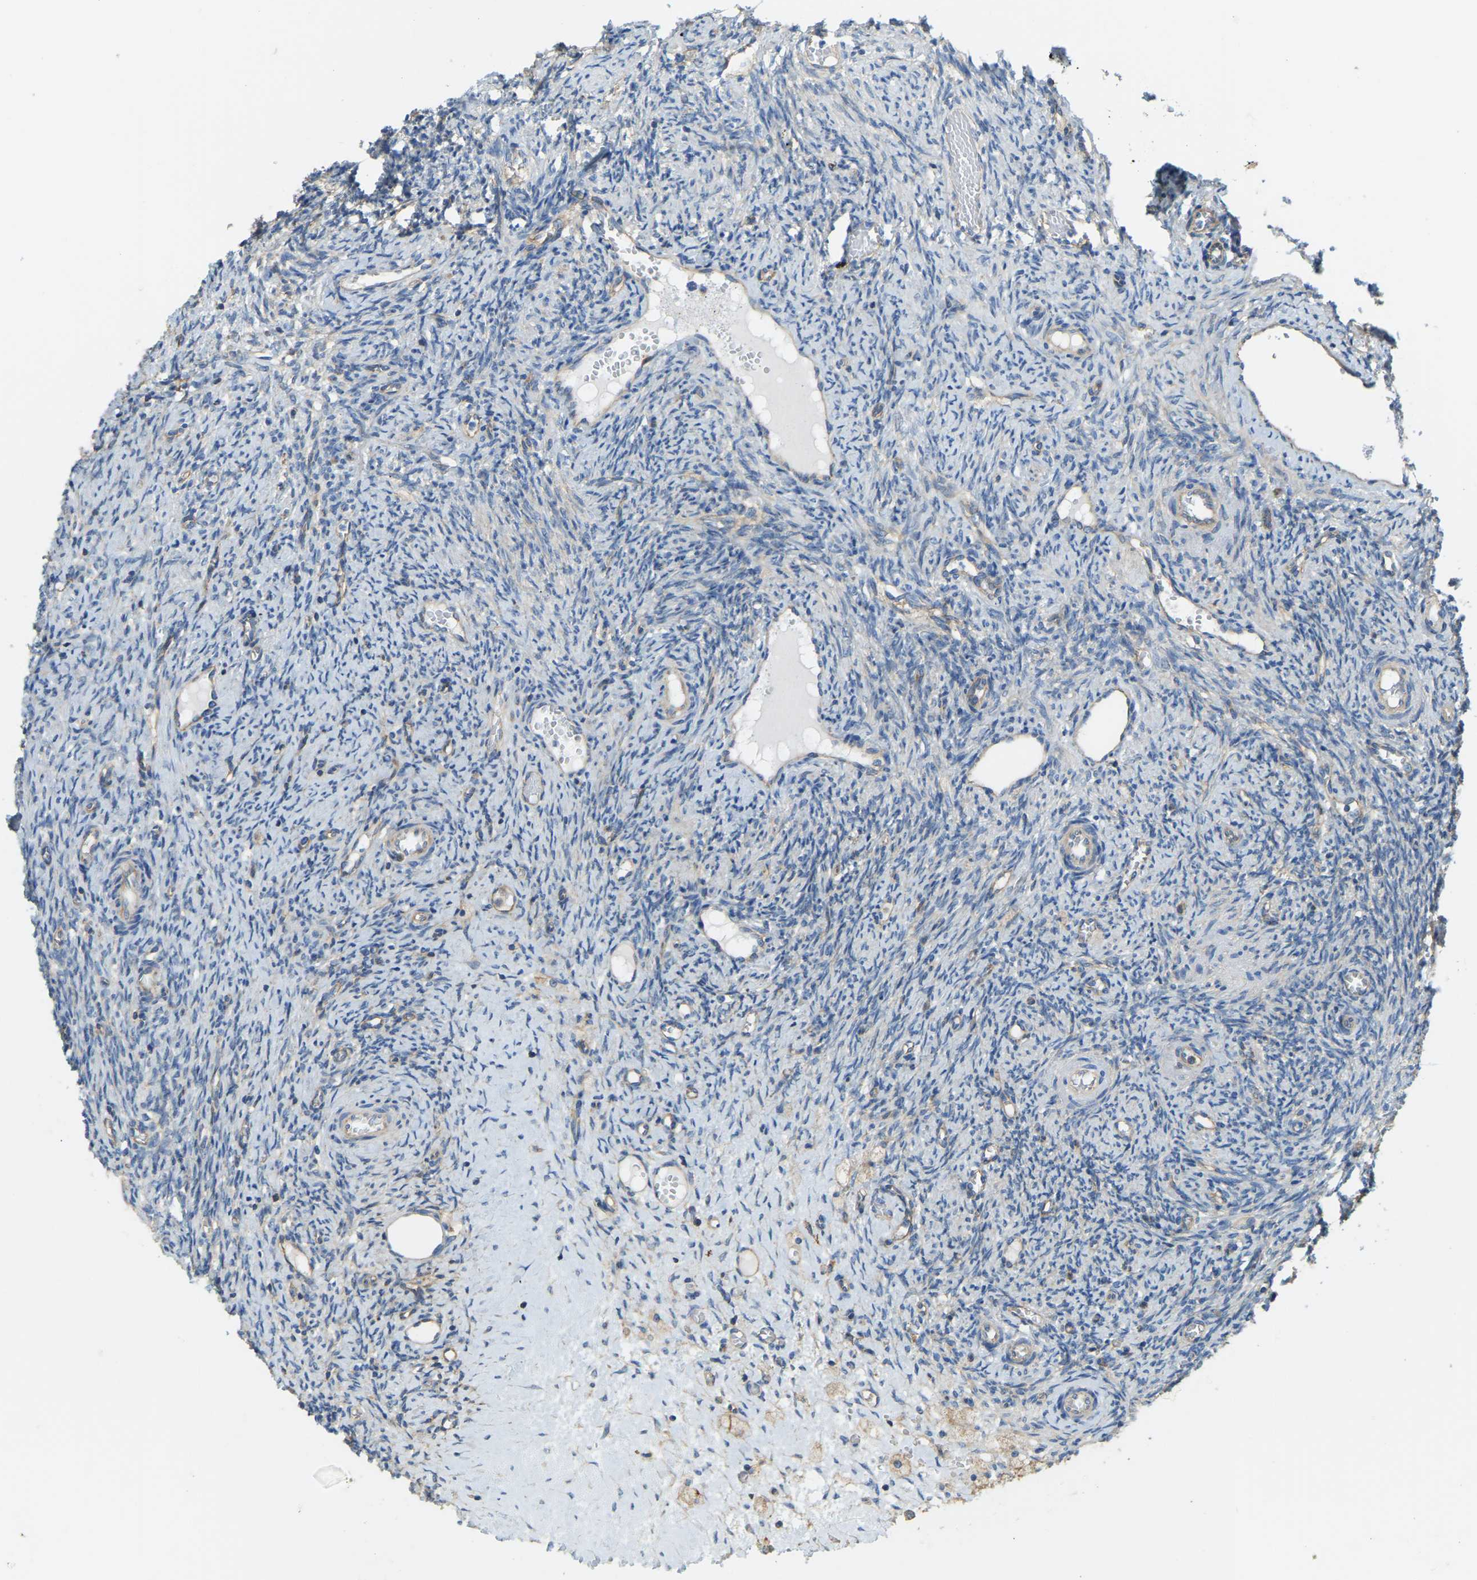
{"staining": {"intensity": "moderate", "quantity": ">75%", "location": "cytoplasmic/membranous"}, "tissue": "ovary", "cell_type": "Follicle cells", "image_type": "normal", "snomed": [{"axis": "morphology", "description": "Normal tissue, NOS"}, {"axis": "topography", "description": "Ovary"}], "caption": "About >75% of follicle cells in benign human ovary display moderate cytoplasmic/membranous protein expression as visualized by brown immunohistochemical staining.", "gene": "AHNAK", "patient": {"sex": "female", "age": 41}}